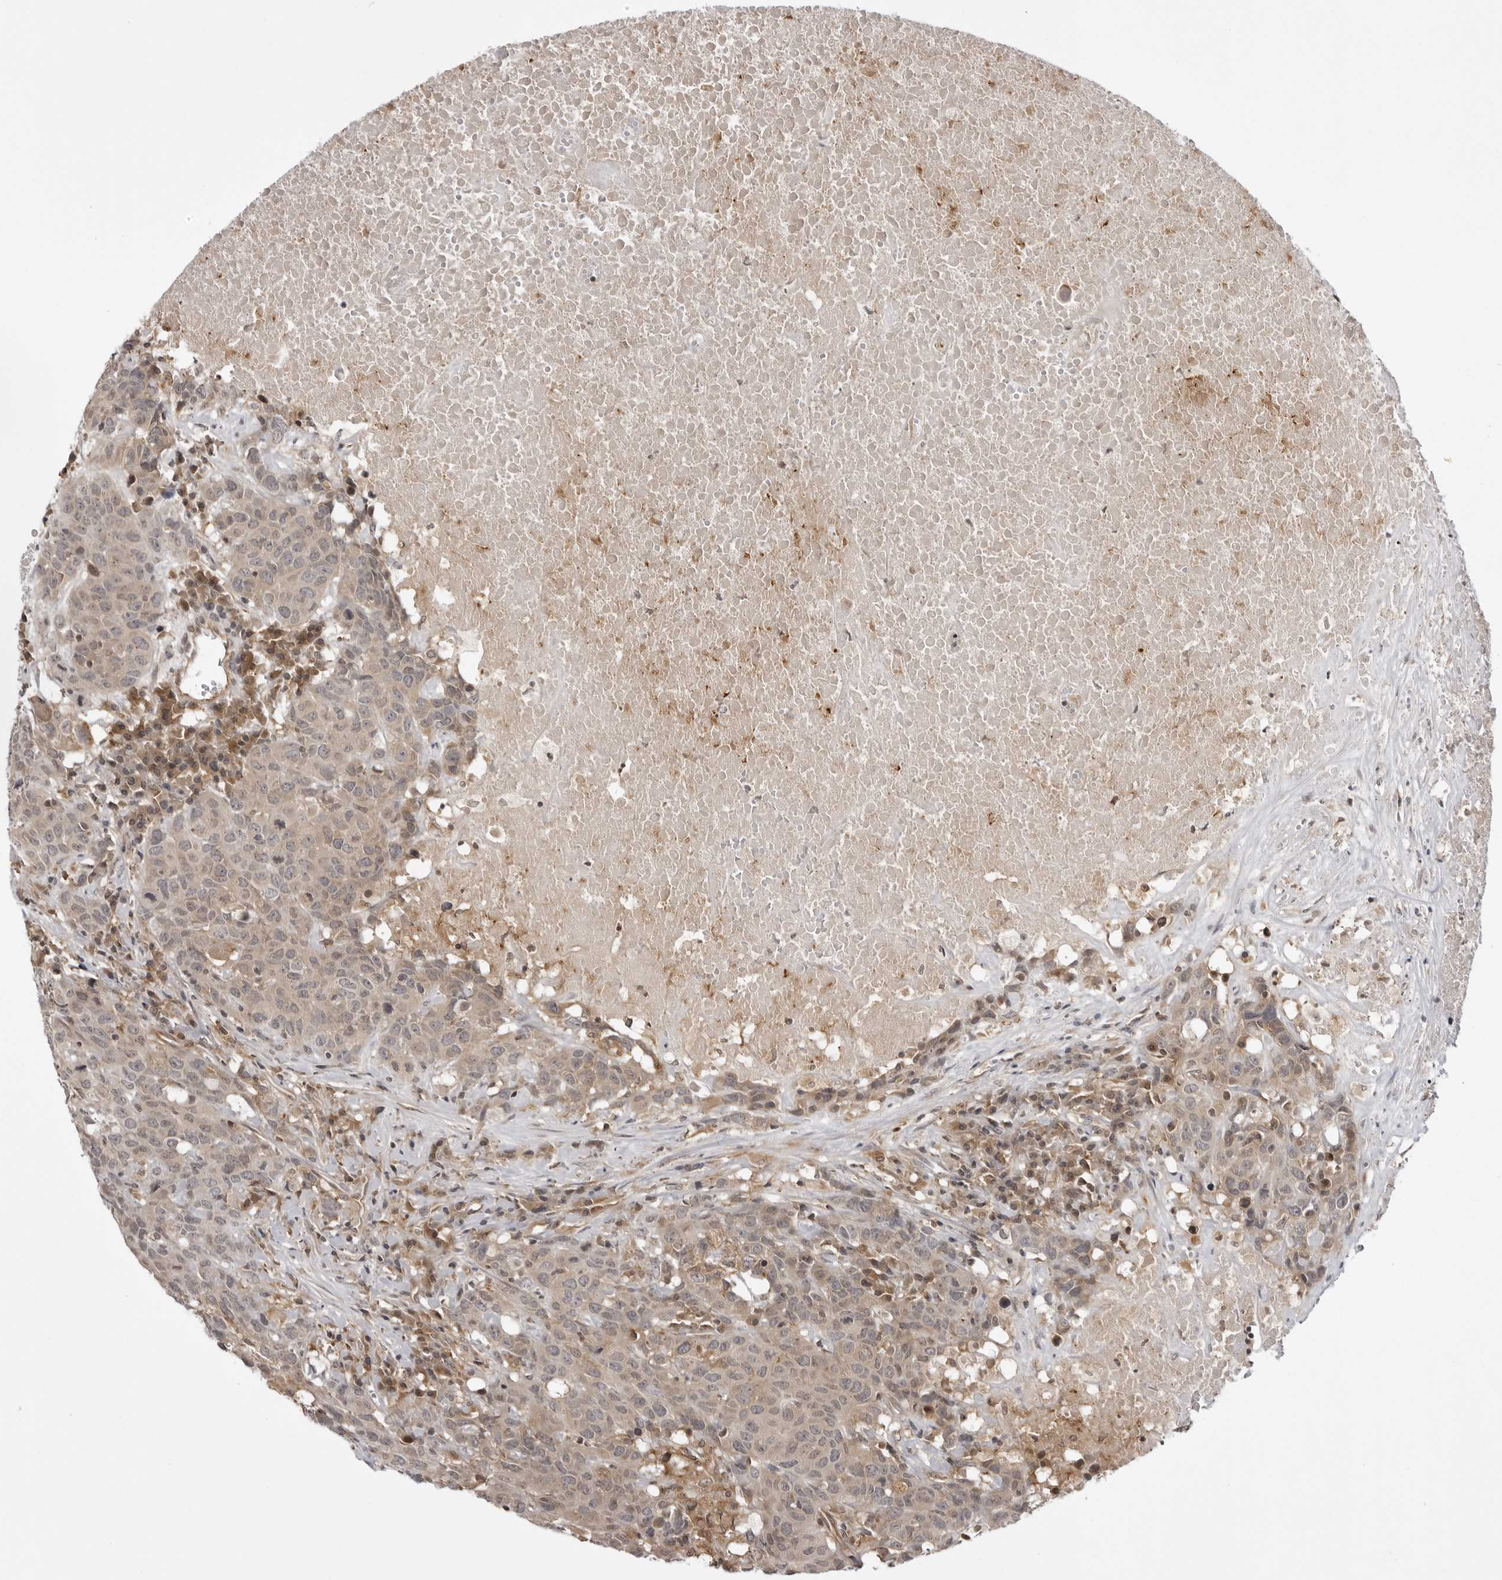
{"staining": {"intensity": "weak", "quantity": "<25%", "location": "cytoplasmic/membranous"}, "tissue": "head and neck cancer", "cell_type": "Tumor cells", "image_type": "cancer", "snomed": [{"axis": "morphology", "description": "Squamous cell carcinoma, NOS"}, {"axis": "topography", "description": "Head-Neck"}], "caption": "Immunohistochemistry micrograph of head and neck cancer stained for a protein (brown), which exhibits no positivity in tumor cells.", "gene": "USP43", "patient": {"sex": "male", "age": 66}}